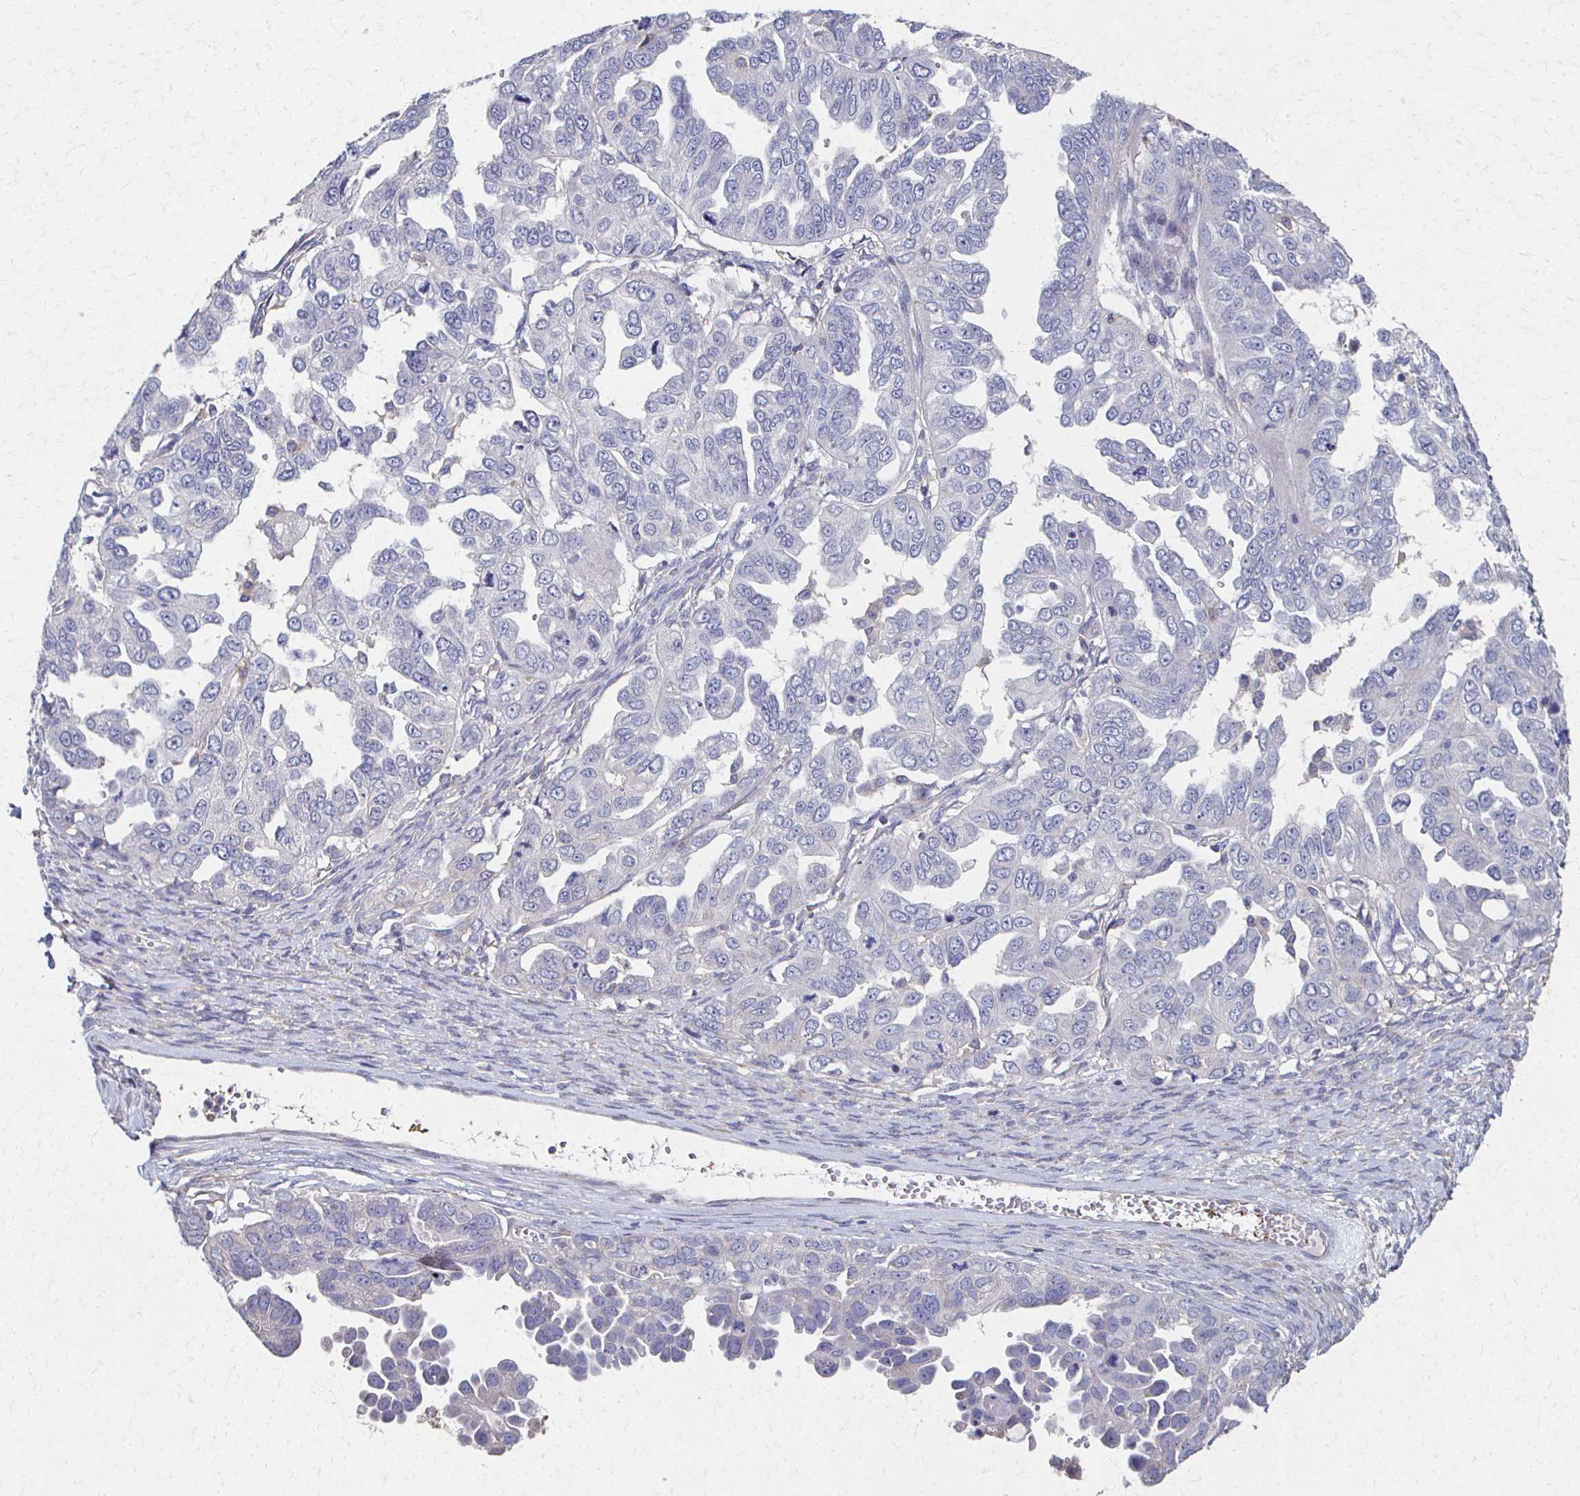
{"staining": {"intensity": "negative", "quantity": "none", "location": "none"}, "tissue": "ovarian cancer", "cell_type": "Tumor cells", "image_type": "cancer", "snomed": [{"axis": "morphology", "description": "Cystadenocarcinoma, serous, NOS"}, {"axis": "topography", "description": "Ovary"}], "caption": "This is a image of IHC staining of serous cystadenocarcinoma (ovarian), which shows no staining in tumor cells.", "gene": "CX3CR1", "patient": {"sex": "female", "age": 53}}